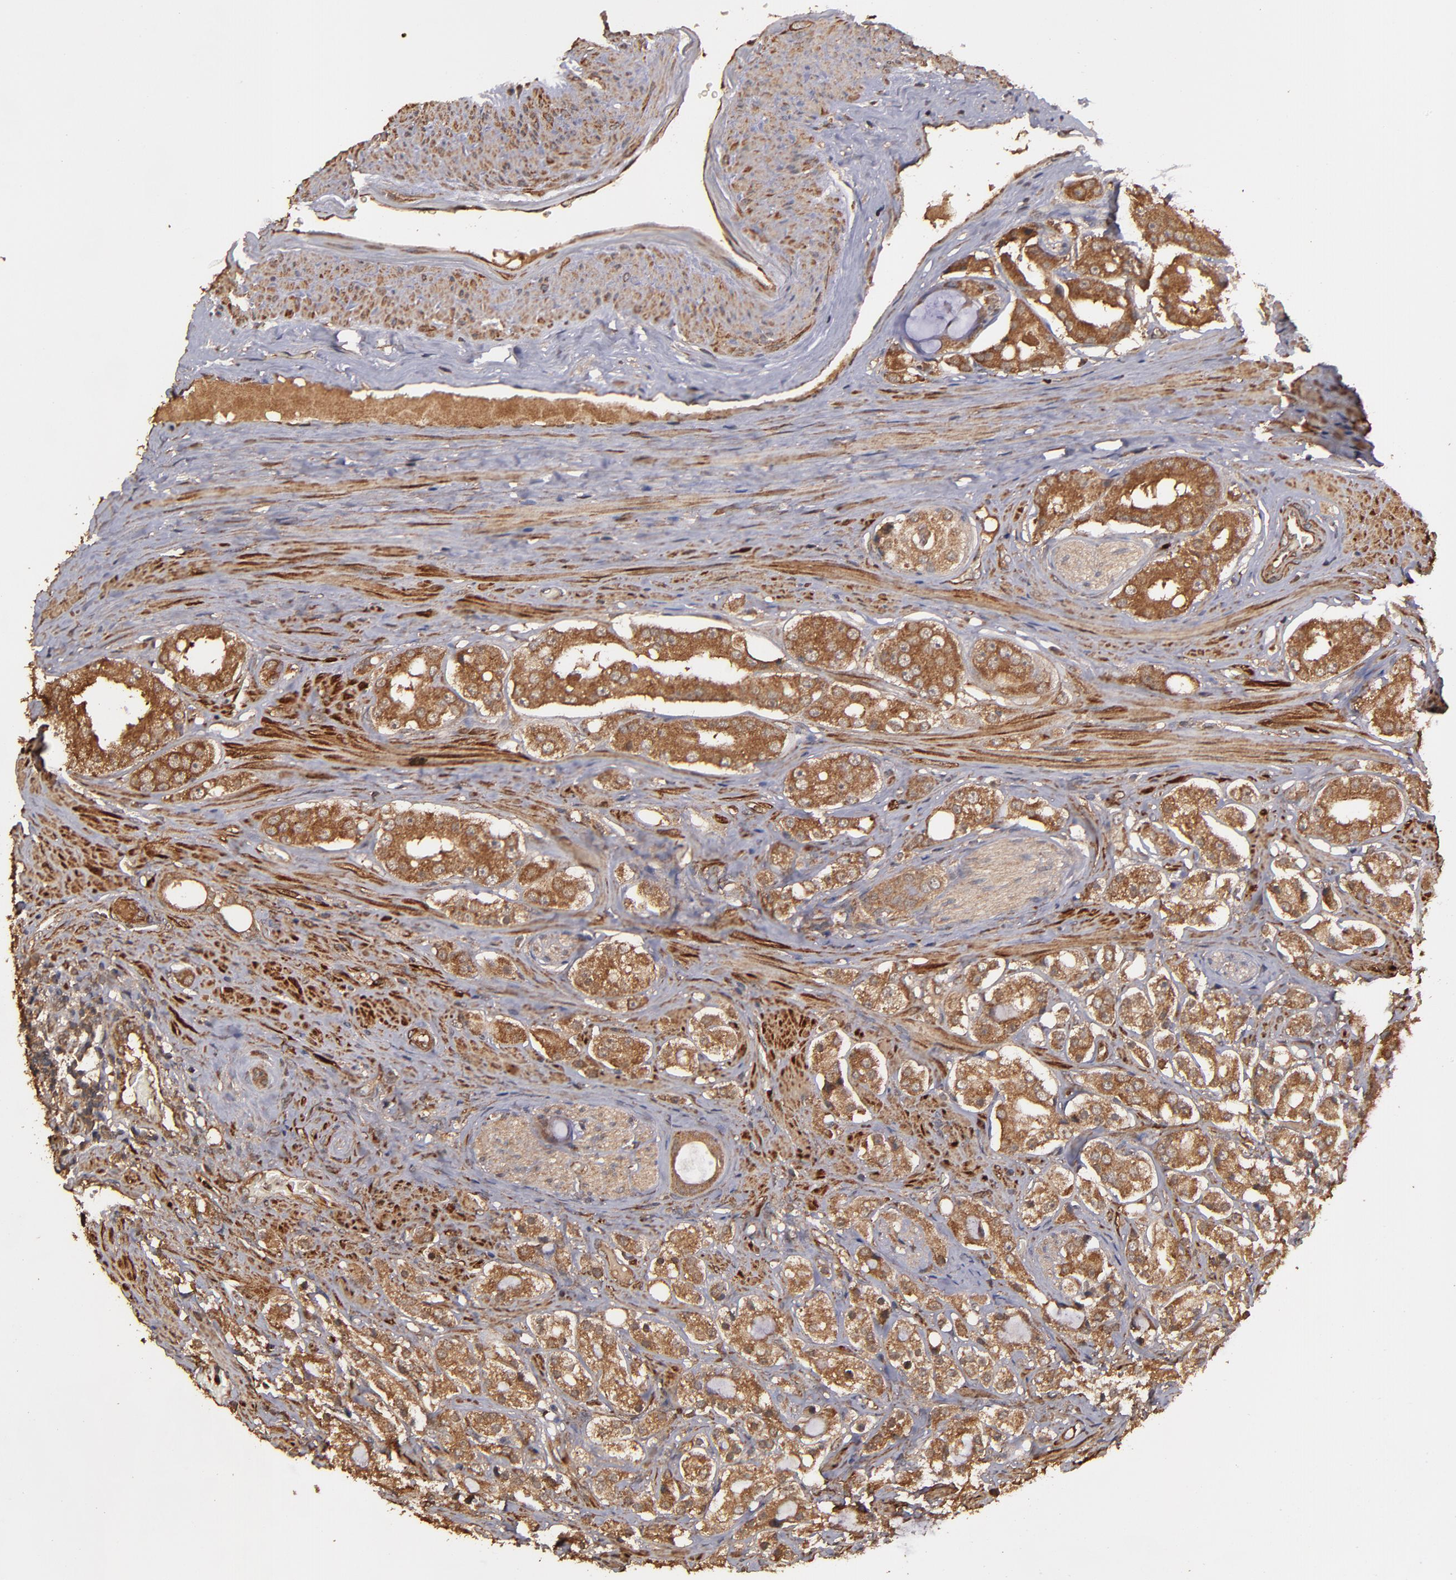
{"staining": {"intensity": "strong", "quantity": ">75%", "location": "cytoplasmic/membranous"}, "tissue": "prostate cancer", "cell_type": "Tumor cells", "image_type": "cancer", "snomed": [{"axis": "morphology", "description": "Adenocarcinoma, High grade"}, {"axis": "topography", "description": "Prostate"}], "caption": "Immunohistochemistry (IHC) (DAB) staining of high-grade adenocarcinoma (prostate) exhibits strong cytoplasmic/membranous protein positivity in about >75% of tumor cells.", "gene": "TXNDC16", "patient": {"sex": "male", "age": 68}}